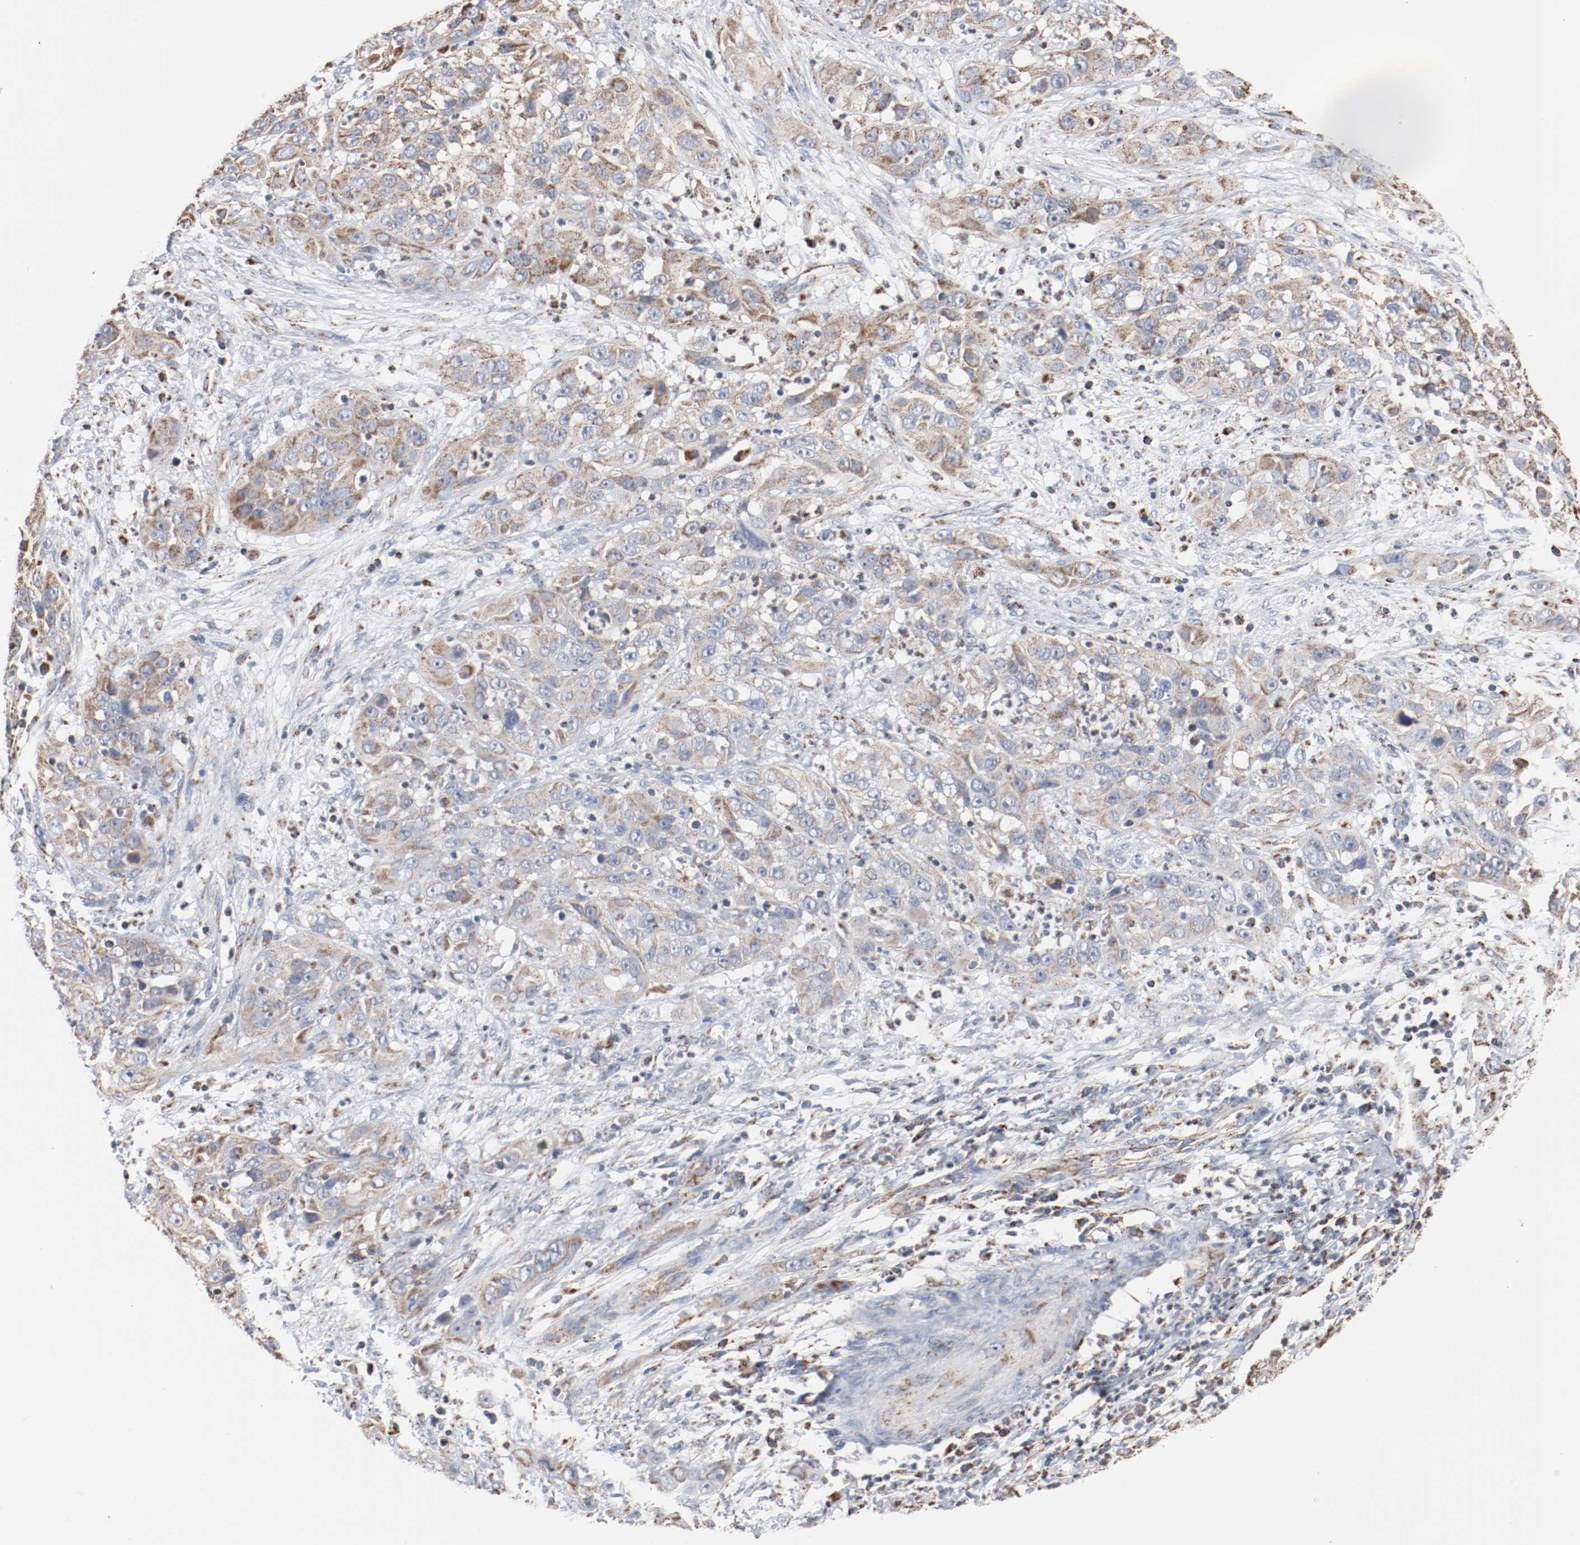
{"staining": {"intensity": "weak", "quantity": "25%-75%", "location": "cytoplasmic/membranous"}, "tissue": "cervical cancer", "cell_type": "Tumor cells", "image_type": "cancer", "snomed": [{"axis": "morphology", "description": "Squamous cell carcinoma, NOS"}, {"axis": "topography", "description": "Cervix"}], "caption": "Immunohistochemical staining of human squamous cell carcinoma (cervical) displays weak cytoplasmic/membranous protein expression in about 25%-75% of tumor cells.", "gene": "NDUFS4", "patient": {"sex": "female", "age": 32}}